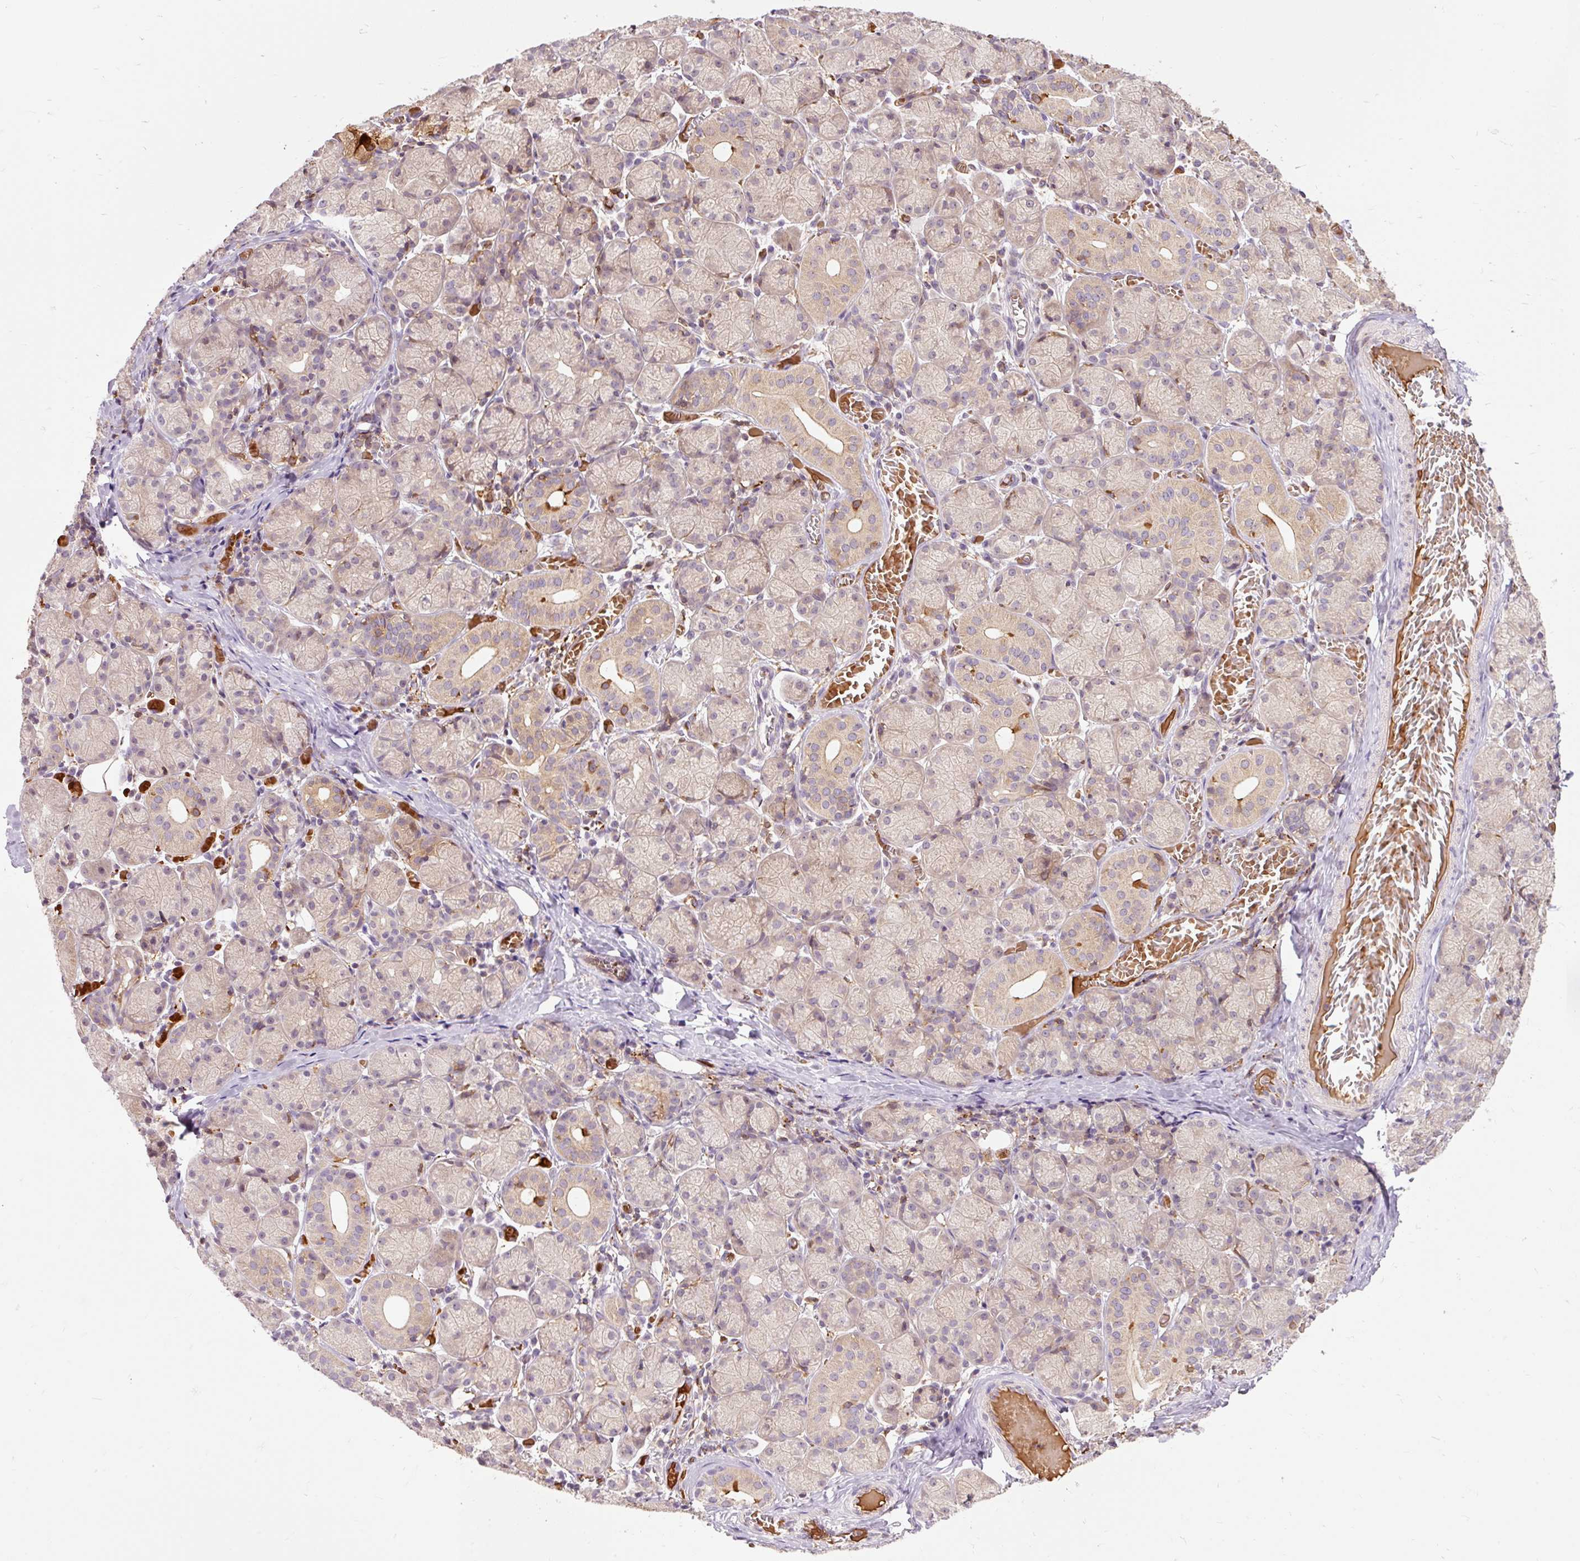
{"staining": {"intensity": "moderate", "quantity": "<25%", "location": "cytoplasmic/membranous"}, "tissue": "salivary gland", "cell_type": "Glandular cells", "image_type": "normal", "snomed": [{"axis": "morphology", "description": "Normal tissue, NOS"}, {"axis": "topography", "description": "Salivary gland"}], "caption": "Salivary gland was stained to show a protein in brown. There is low levels of moderate cytoplasmic/membranous expression in about <25% of glandular cells. The protein of interest is stained brown, and the nuclei are stained in blue (DAB IHC with brightfield microscopy, high magnification).", "gene": "CEBPZ", "patient": {"sex": "female", "age": 24}}